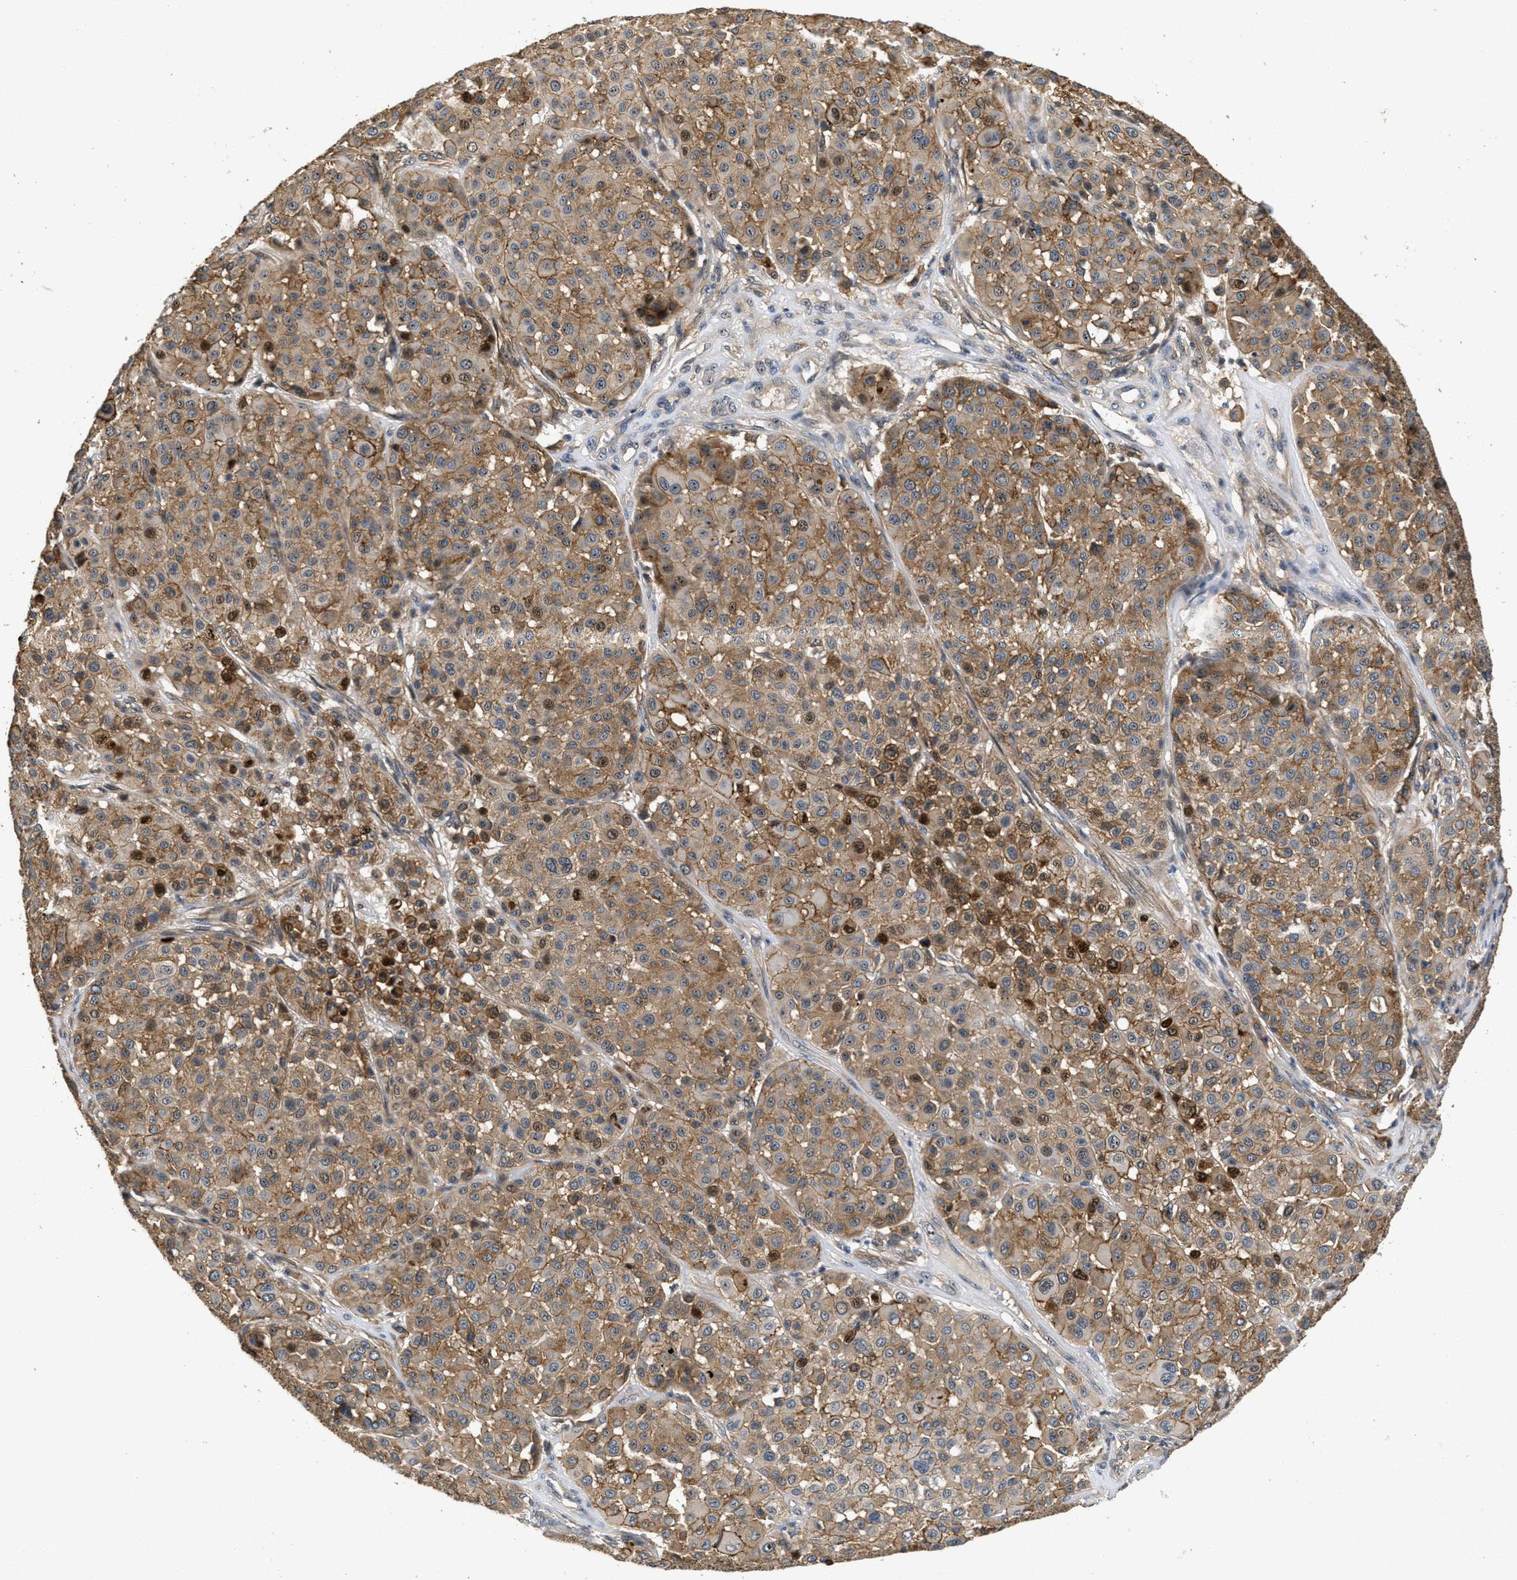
{"staining": {"intensity": "moderate", "quantity": ">75%", "location": "cytoplasmic/membranous"}, "tissue": "melanoma", "cell_type": "Tumor cells", "image_type": "cancer", "snomed": [{"axis": "morphology", "description": "Malignant melanoma, Metastatic site"}, {"axis": "topography", "description": "Soft tissue"}], "caption": "About >75% of tumor cells in human melanoma show moderate cytoplasmic/membranous protein positivity as visualized by brown immunohistochemical staining.", "gene": "OSMR", "patient": {"sex": "male", "age": 41}}